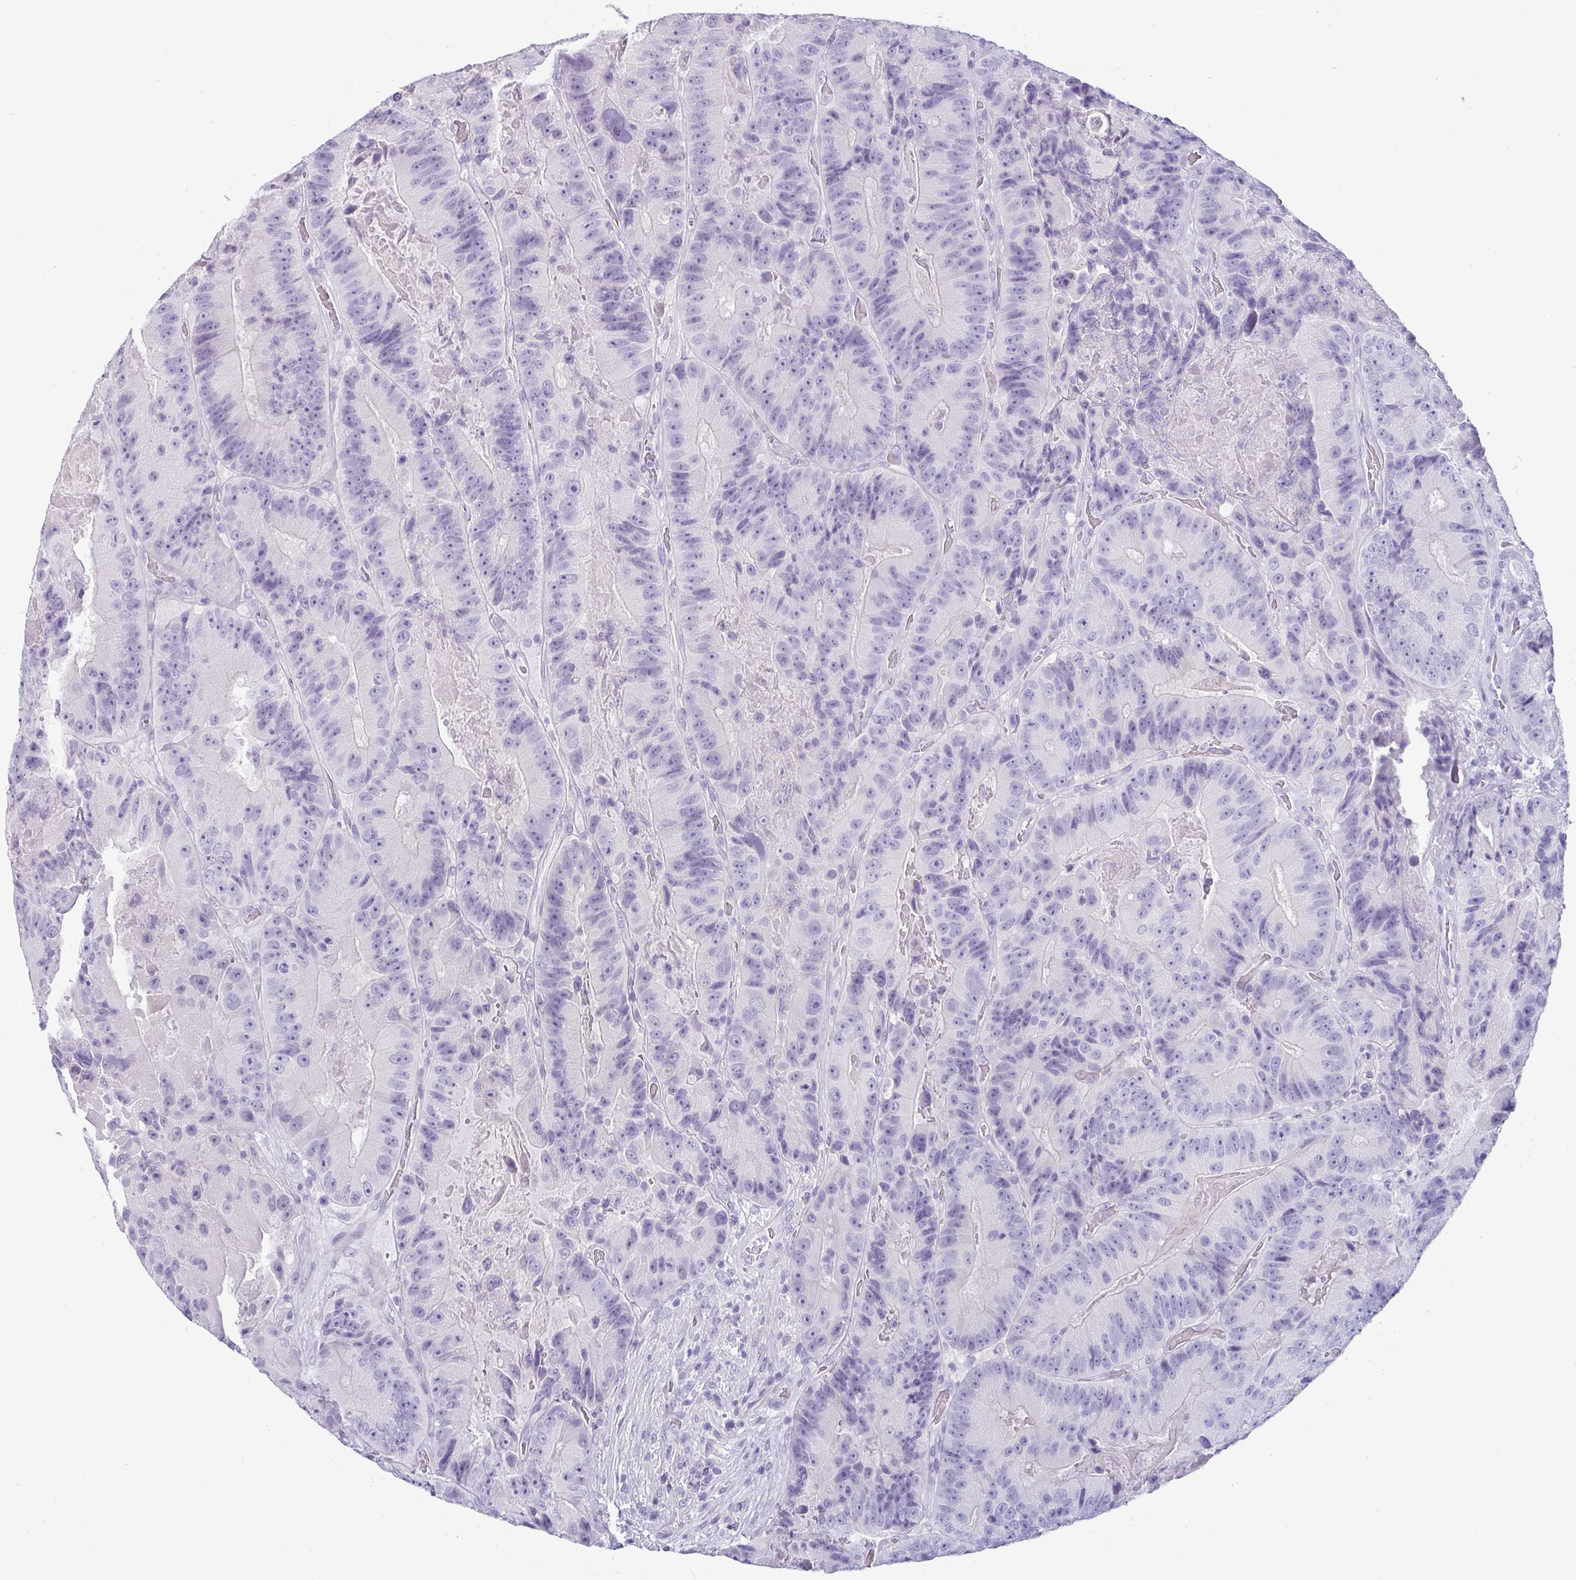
{"staining": {"intensity": "negative", "quantity": "none", "location": "none"}, "tissue": "colorectal cancer", "cell_type": "Tumor cells", "image_type": "cancer", "snomed": [{"axis": "morphology", "description": "Adenocarcinoma, NOS"}, {"axis": "topography", "description": "Colon"}], "caption": "Immunohistochemistry micrograph of neoplastic tissue: colorectal cancer stained with DAB demonstrates no significant protein expression in tumor cells.", "gene": "VCY1B", "patient": {"sex": "female", "age": 86}}